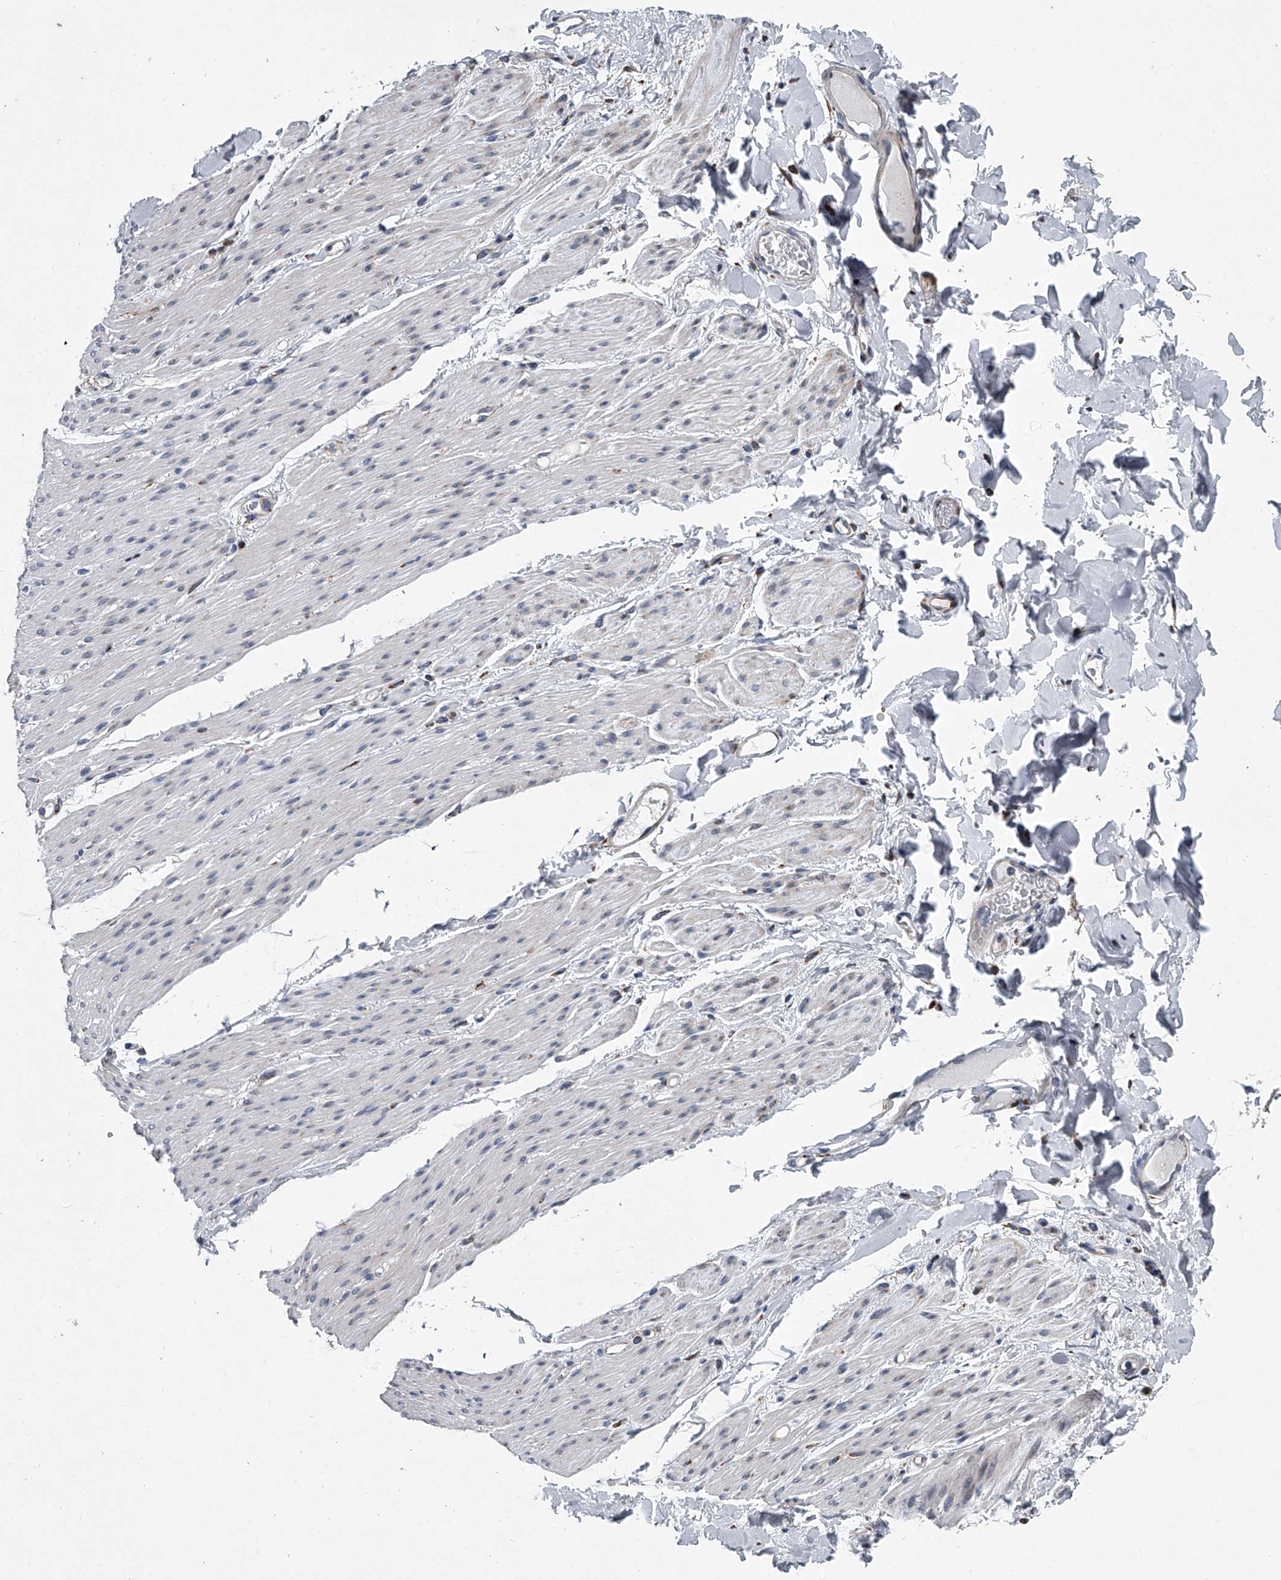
{"staining": {"intensity": "negative", "quantity": "none", "location": "none"}, "tissue": "smooth muscle", "cell_type": "Smooth muscle cells", "image_type": "normal", "snomed": [{"axis": "morphology", "description": "Normal tissue, NOS"}, {"axis": "topography", "description": "Colon"}, {"axis": "topography", "description": "Peripheral nerve tissue"}], "caption": "Immunohistochemical staining of benign smooth muscle shows no significant expression in smooth muscle cells. Nuclei are stained in blue.", "gene": "TMEM63C", "patient": {"sex": "female", "age": 61}}